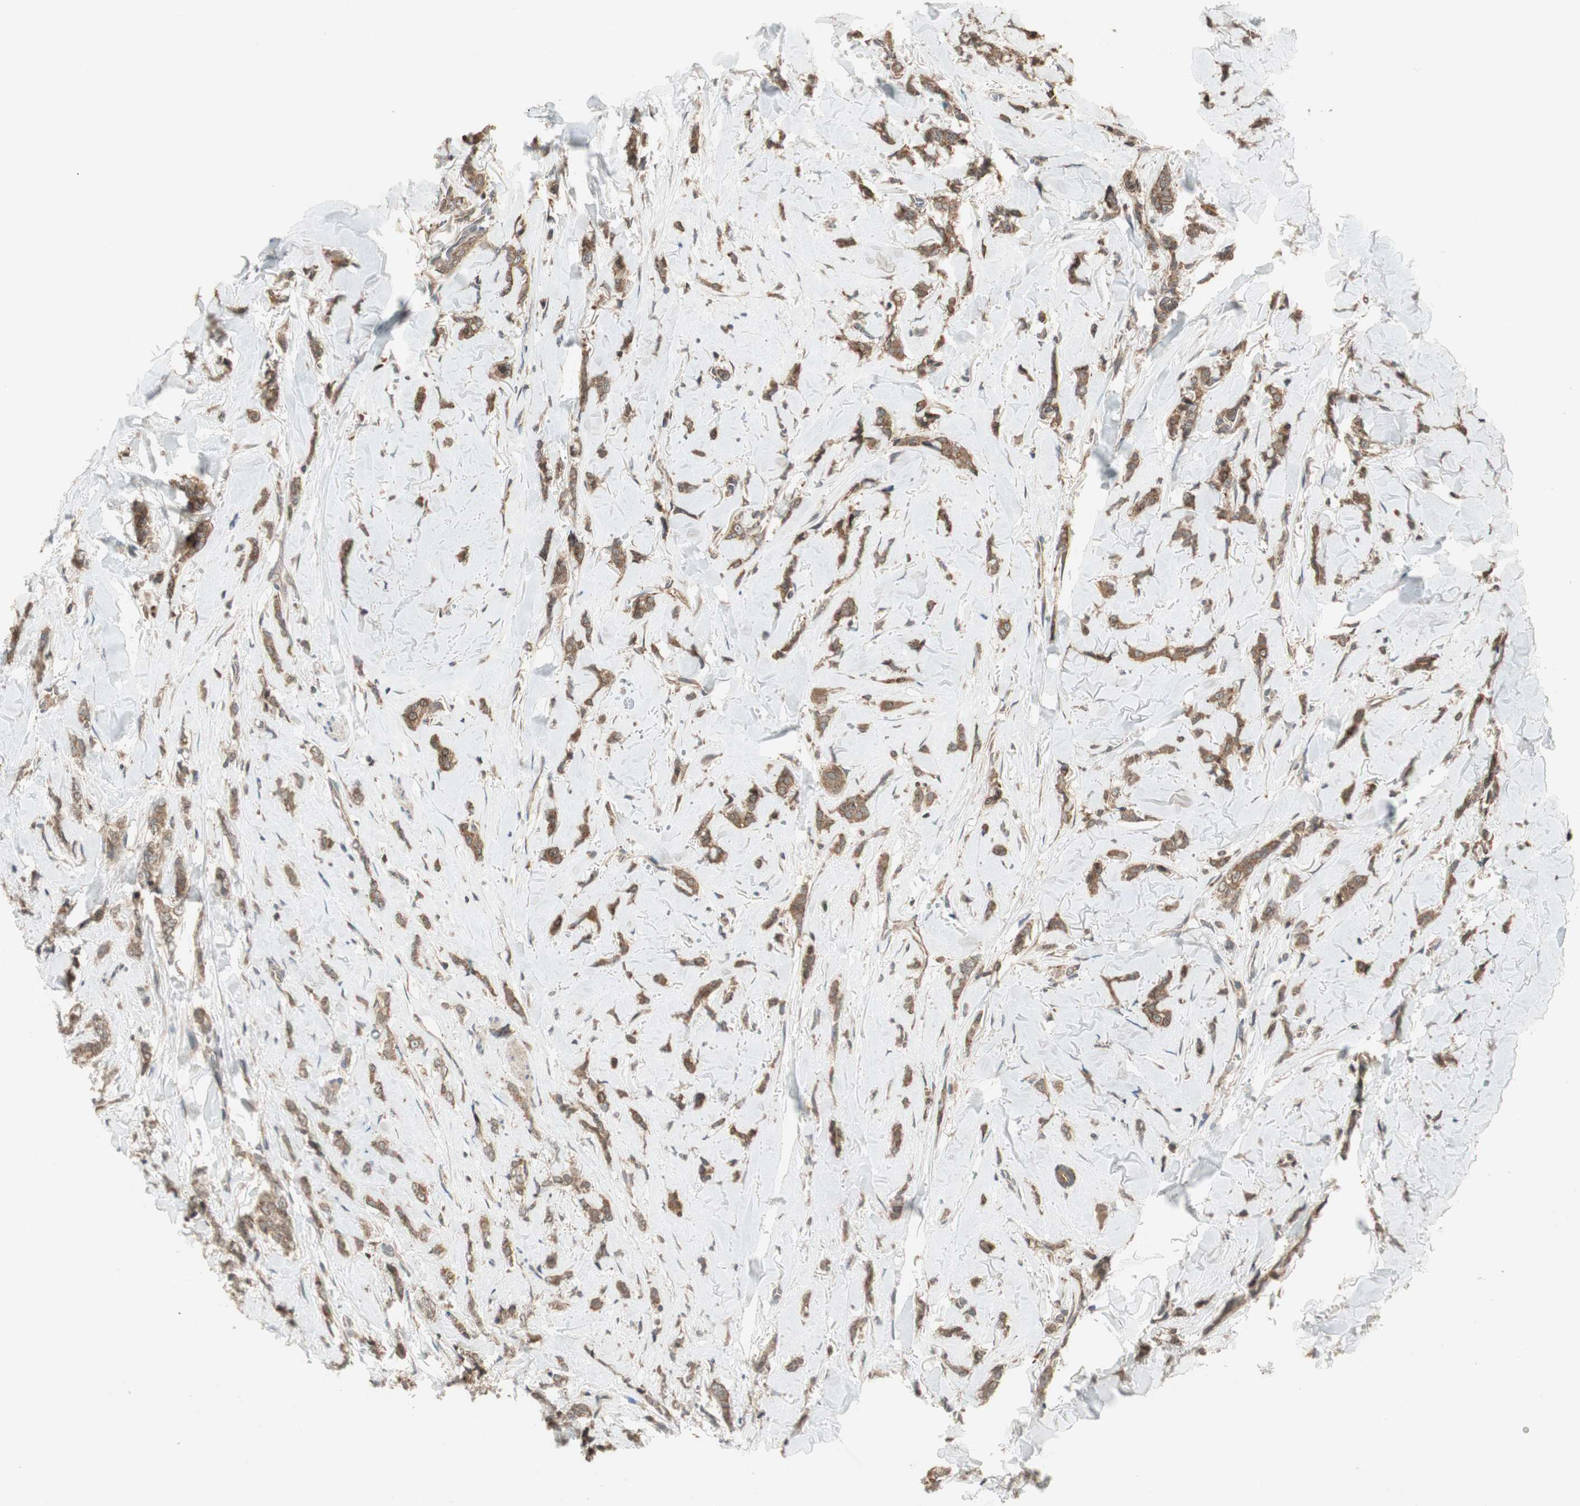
{"staining": {"intensity": "moderate", "quantity": ">75%", "location": "cytoplasmic/membranous"}, "tissue": "breast cancer", "cell_type": "Tumor cells", "image_type": "cancer", "snomed": [{"axis": "morphology", "description": "Lobular carcinoma"}, {"axis": "topography", "description": "Skin"}, {"axis": "topography", "description": "Breast"}], "caption": "There is medium levels of moderate cytoplasmic/membranous positivity in tumor cells of breast lobular carcinoma, as demonstrated by immunohistochemical staining (brown color).", "gene": "ATP6AP2", "patient": {"sex": "female", "age": 46}}